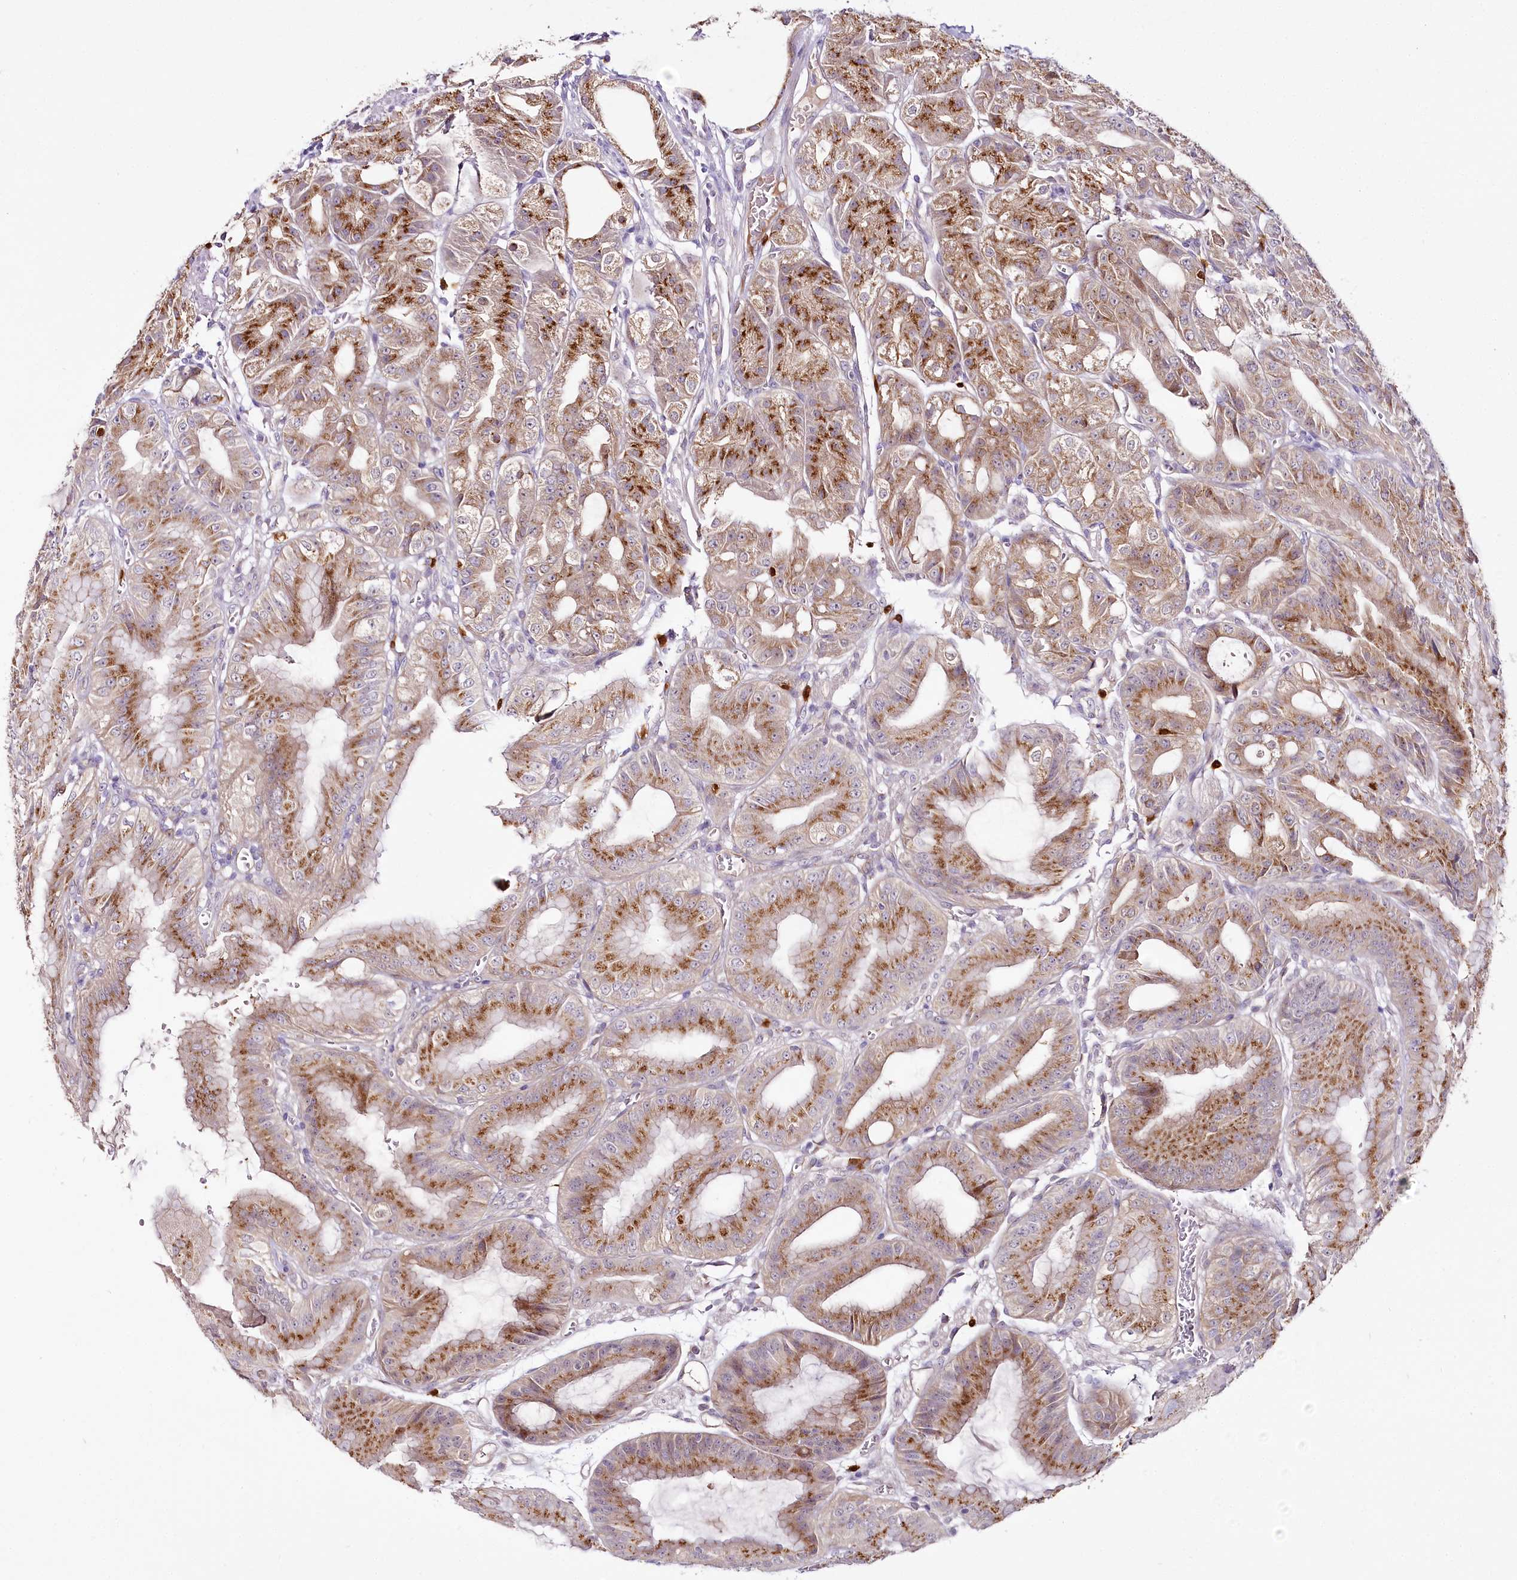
{"staining": {"intensity": "moderate", "quantity": ">75%", "location": "cytoplasmic/membranous"}, "tissue": "stomach", "cell_type": "Glandular cells", "image_type": "normal", "snomed": [{"axis": "morphology", "description": "Normal tissue, NOS"}, {"axis": "topography", "description": "Stomach, upper"}, {"axis": "topography", "description": "Stomach, lower"}], "caption": "A micrograph of human stomach stained for a protein demonstrates moderate cytoplasmic/membranous brown staining in glandular cells. (brown staining indicates protein expression, while blue staining denotes nuclei).", "gene": "VWA5A", "patient": {"sex": "male", "age": 71}}